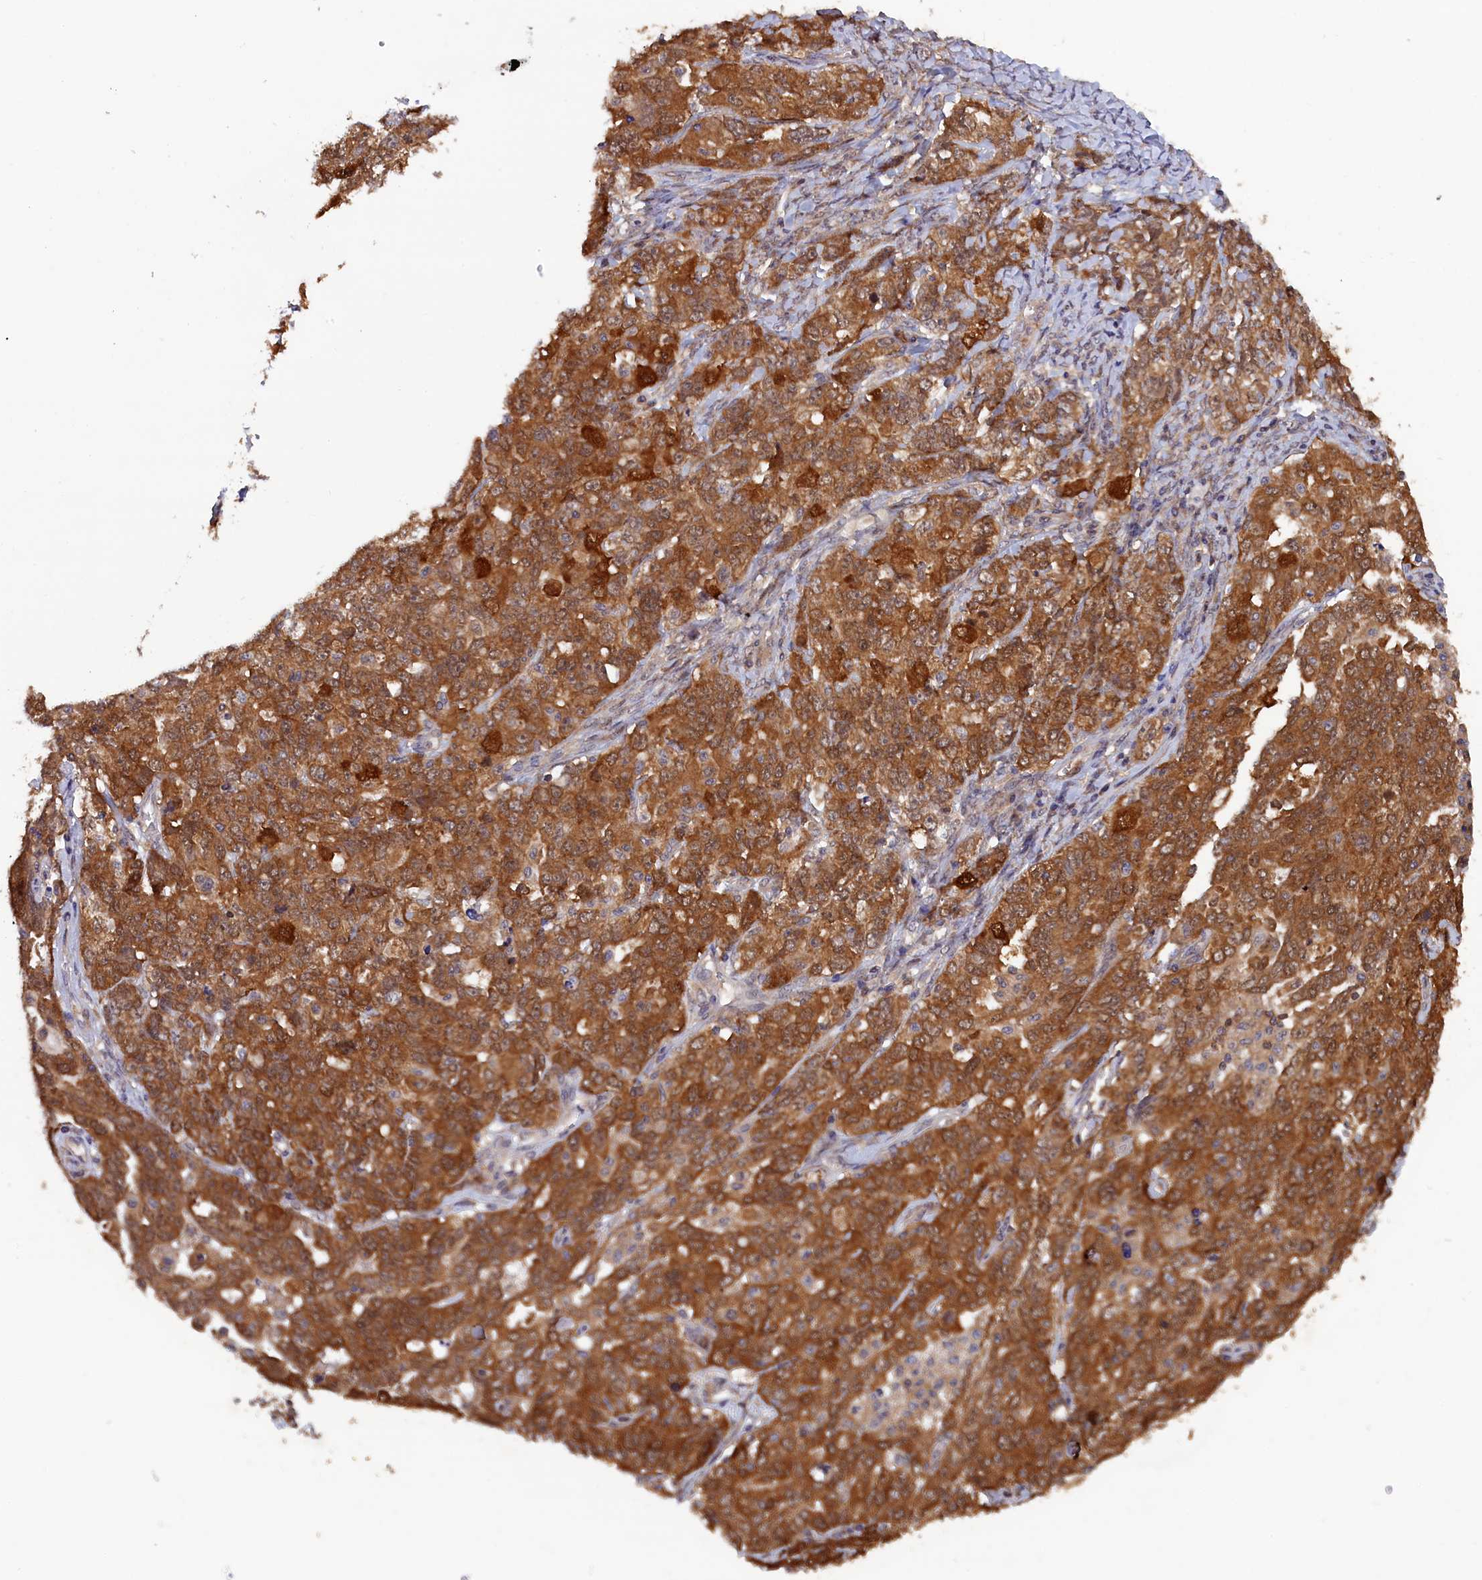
{"staining": {"intensity": "strong", "quantity": ">75%", "location": "cytoplasmic/membranous"}, "tissue": "ovarian cancer", "cell_type": "Tumor cells", "image_type": "cancer", "snomed": [{"axis": "morphology", "description": "Carcinoma, endometroid"}, {"axis": "topography", "description": "Ovary"}], "caption": "Protein positivity by IHC exhibits strong cytoplasmic/membranous staining in about >75% of tumor cells in endometroid carcinoma (ovarian).", "gene": "JPT2", "patient": {"sex": "female", "age": 62}}